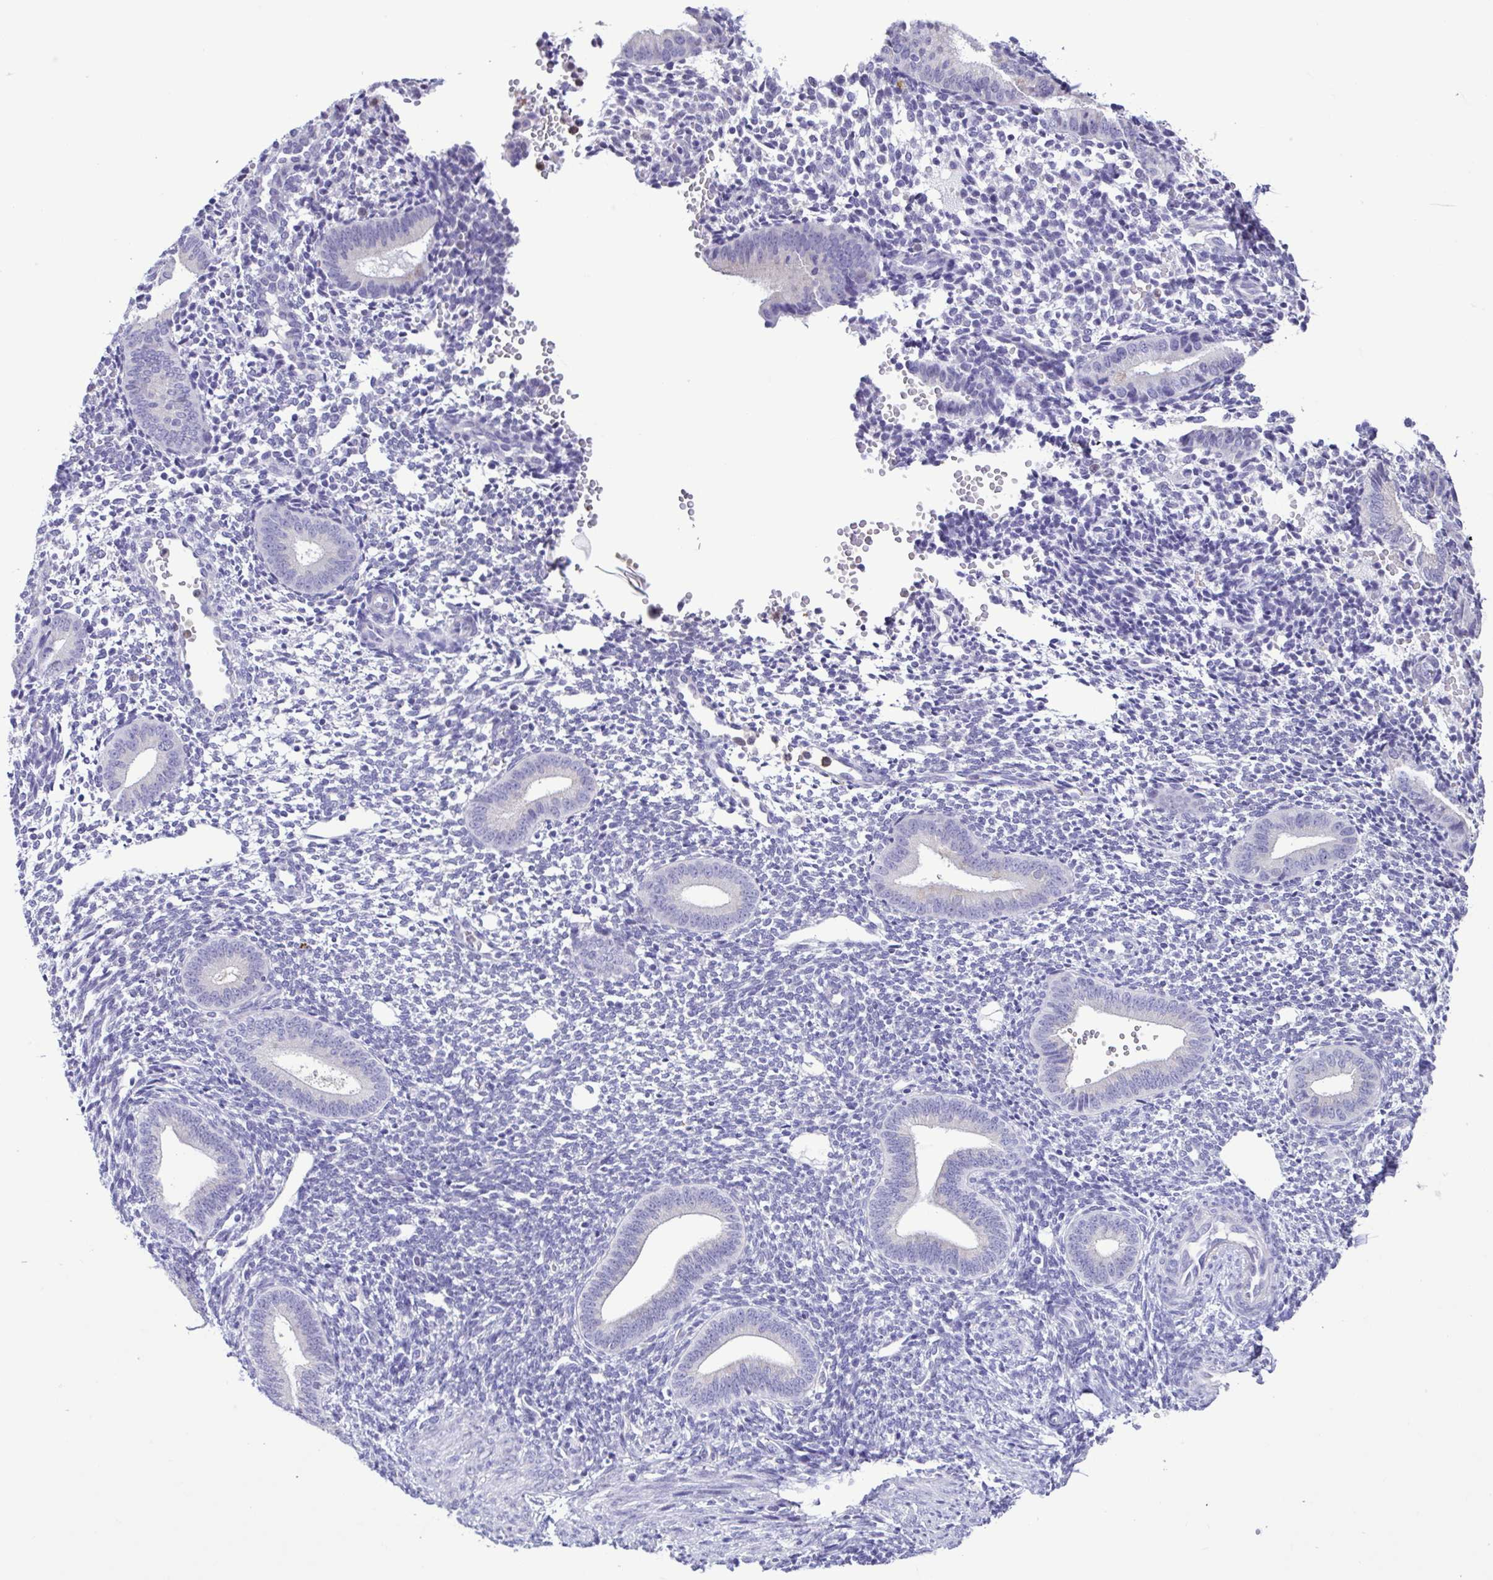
{"staining": {"intensity": "negative", "quantity": "none", "location": "none"}, "tissue": "endometrium", "cell_type": "Cells in endometrial stroma", "image_type": "normal", "snomed": [{"axis": "morphology", "description": "Normal tissue, NOS"}, {"axis": "topography", "description": "Endometrium"}], "caption": "Immunohistochemical staining of unremarkable endometrium reveals no significant expression in cells in endometrial stroma. (Immunohistochemistry (ihc), brightfield microscopy, high magnification).", "gene": "CBY2", "patient": {"sex": "female", "age": 40}}